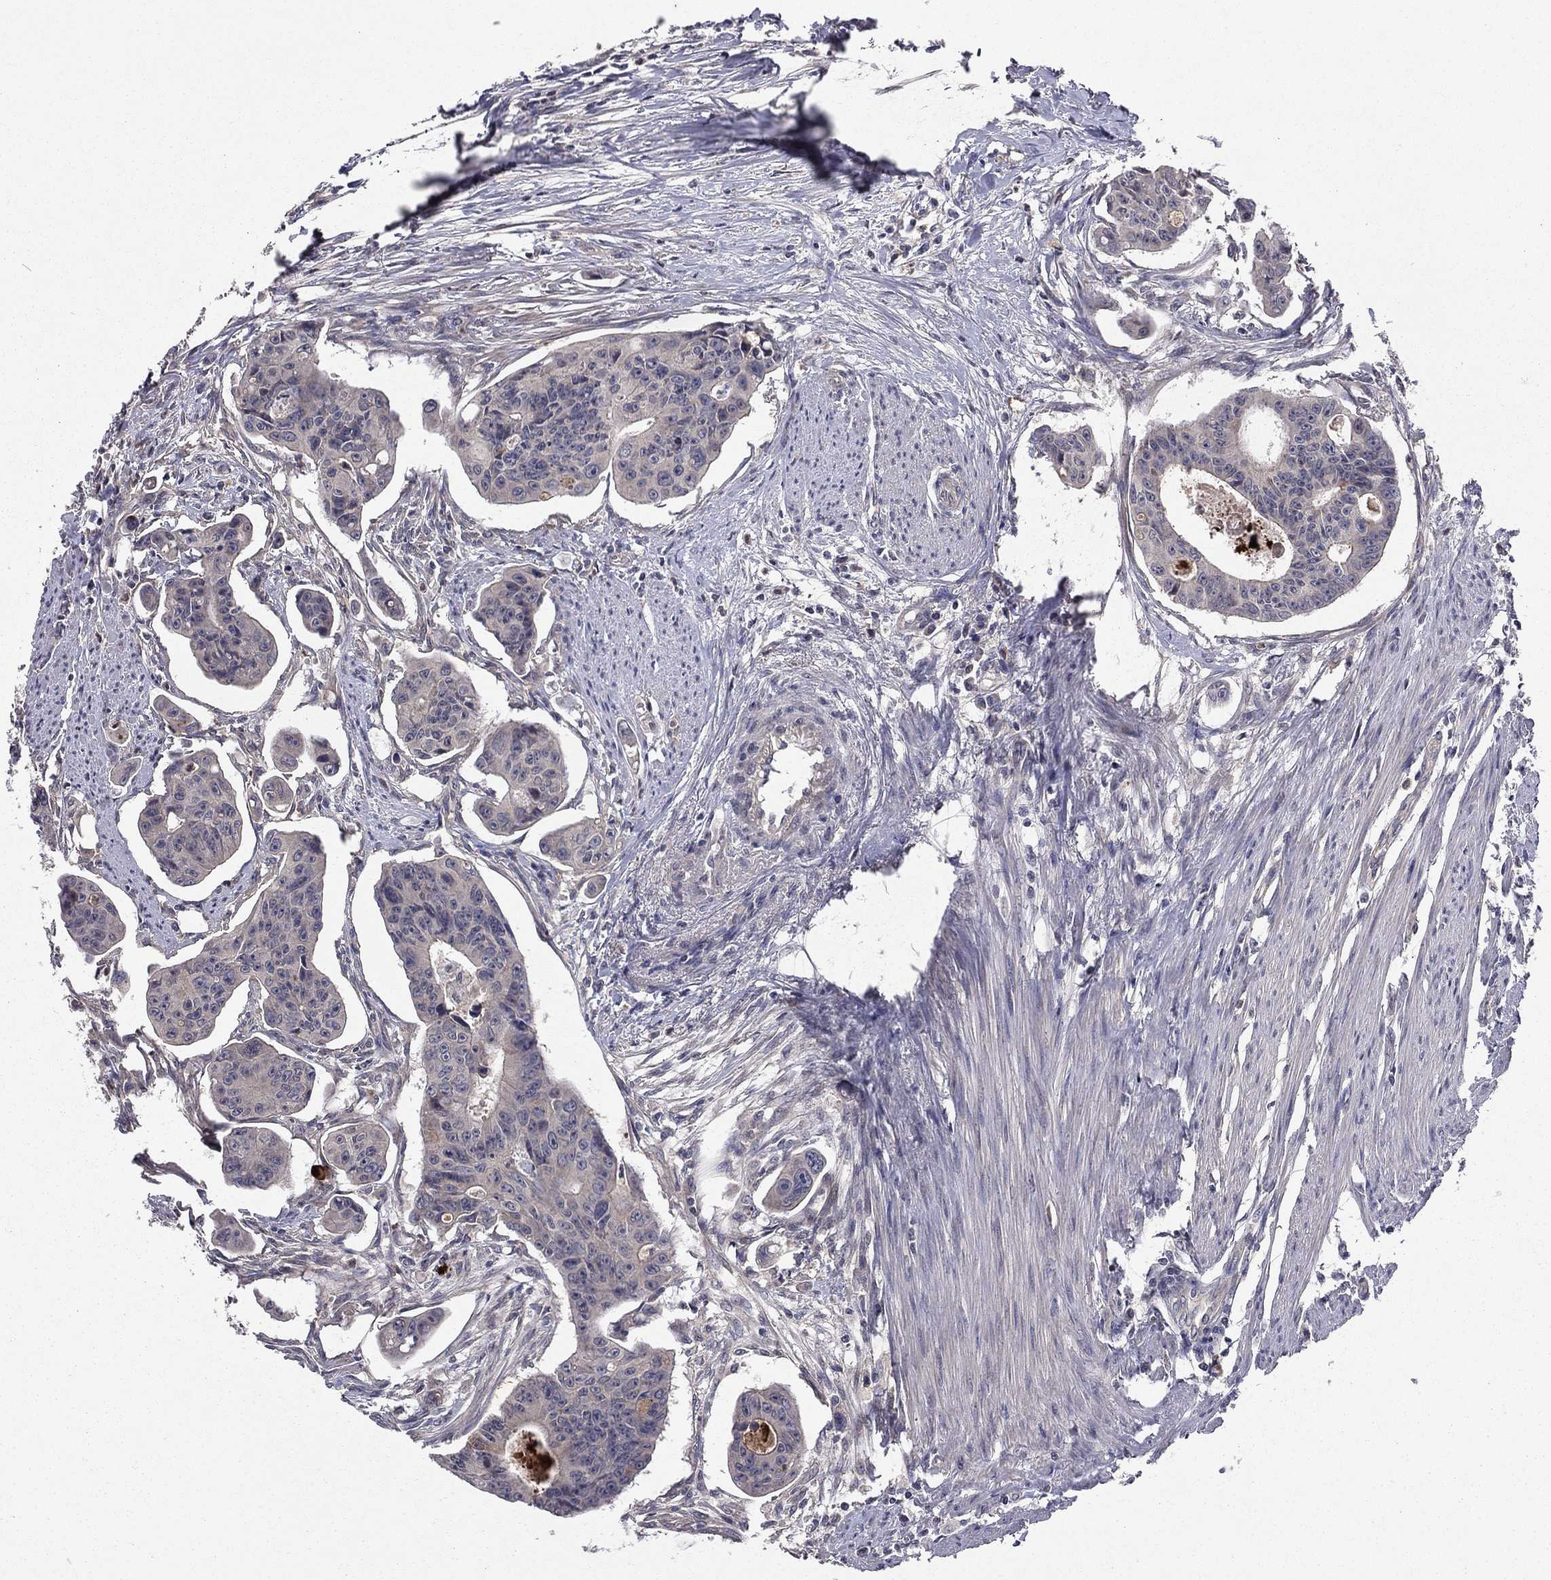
{"staining": {"intensity": "negative", "quantity": "none", "location": "none"}, "tissue": "colorectal cancer", "cell_type": "Tumor cells", "image_type": "cancer", "snomed": [{"axis": "morphology", "description": "Adenocarcinoma, NOS"}, {"axis": "topography", "description": "Colon"}], "caption": "Tumor cells show no significant protein expression in colorectal cancer (adenocarcinoma).", "gene": "PROS1", "patient": {"sex": "male", "age": 70}}